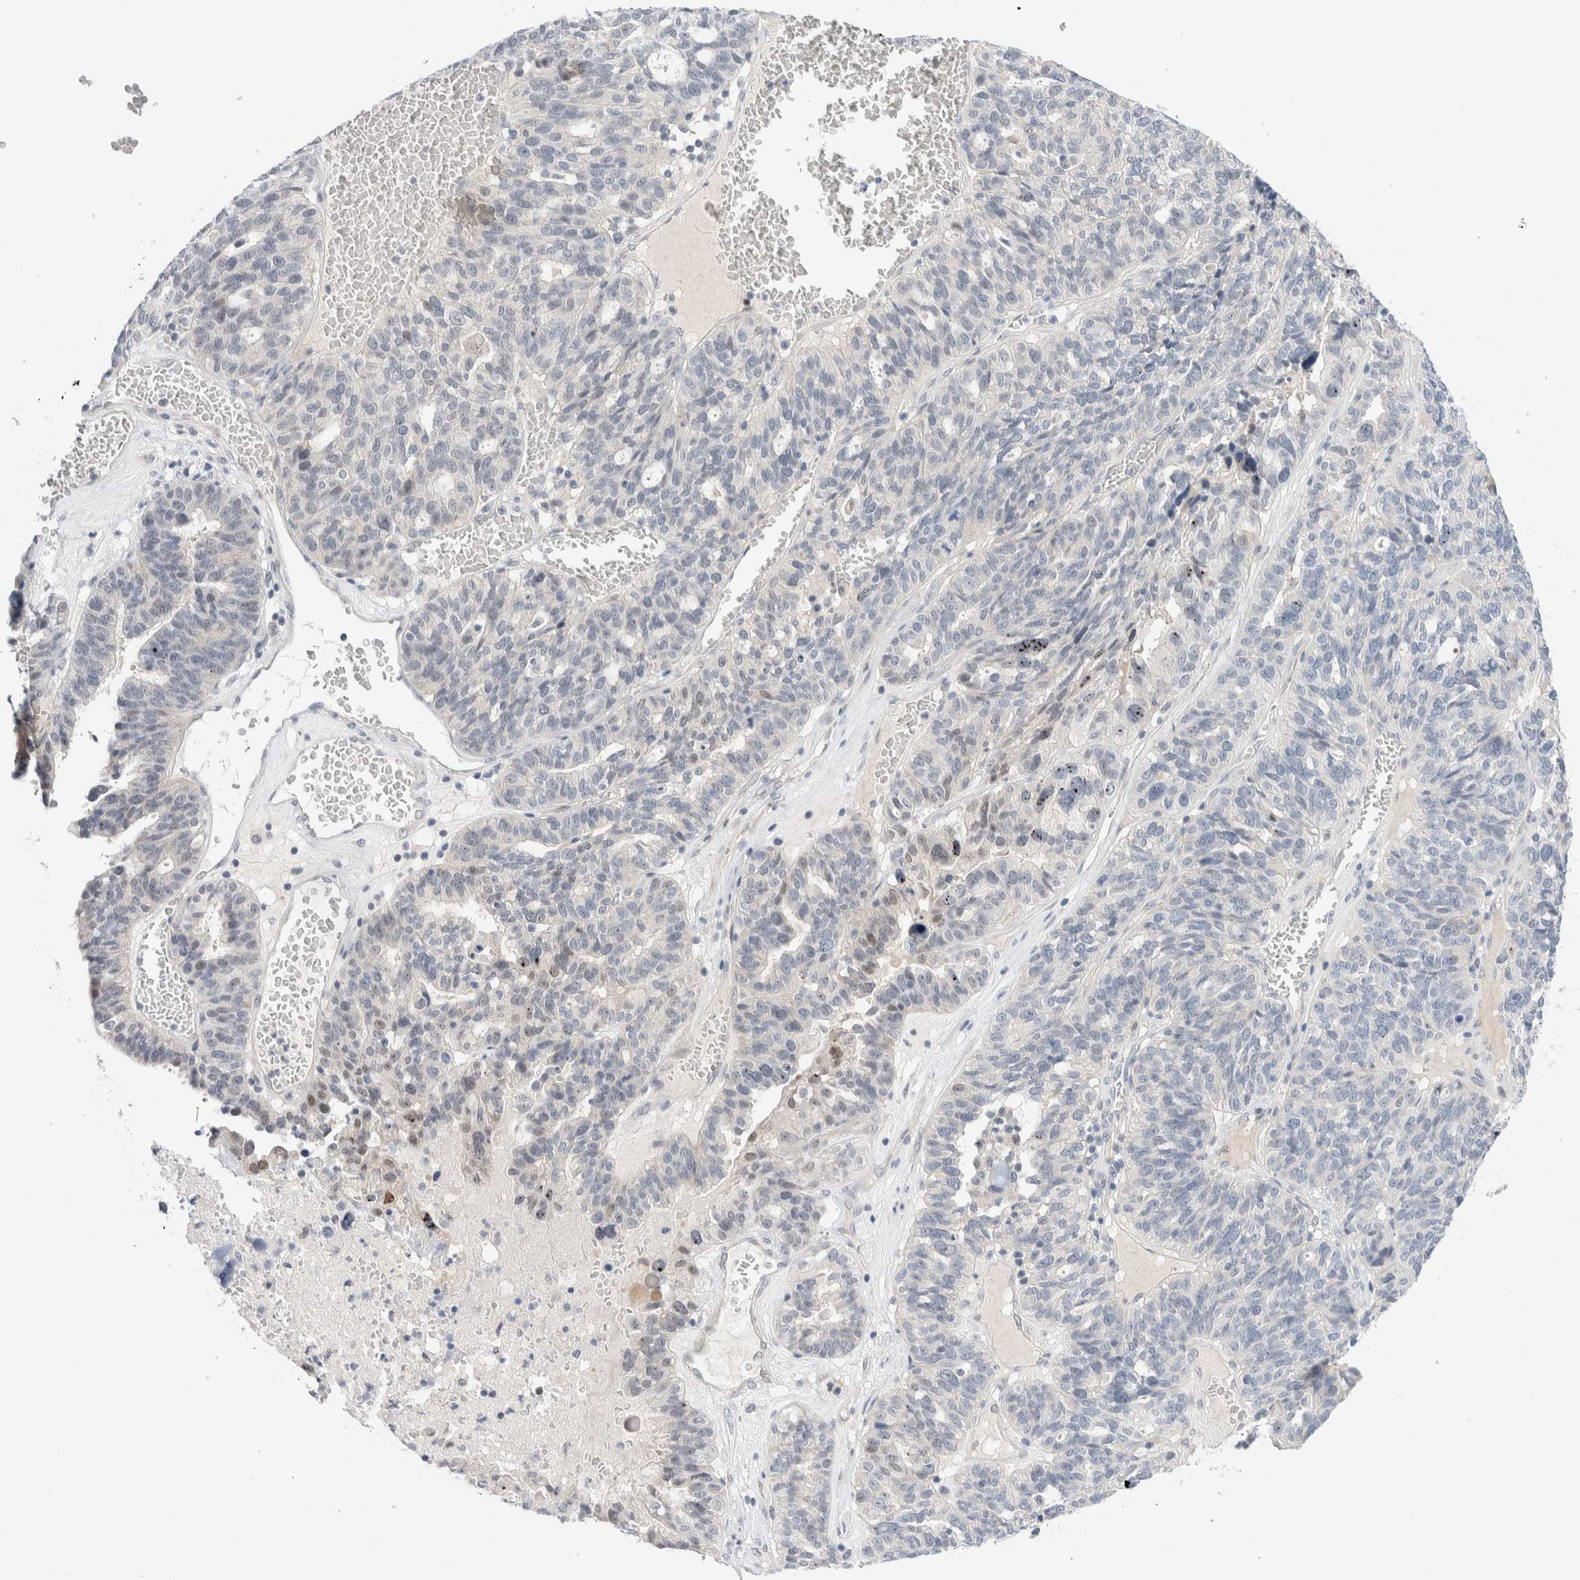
{"staining": {"intensity": "negative", "quantity": "none", "location": "none"}, "tissue": "ovarian cancer", "cell_type": "Tumor cells", "image_type": "cancer", "snomed": [{"axis": "morphology", "description": "Cystadenocarcinoma, serous, NOS"}, {"axis": "topography", "description": "Ovary"}], "caption": "Immunohistochemistry (IHC) micrograph of neoplastic tissue: serous cystadenocarcinoma (ovarian) stained with DAB (3,3'-diaminobenzidine) shows no significant protein expression in tumor cells.", "gene": "DNAJB6", "patient": {"sex": "female", "age": 59}}